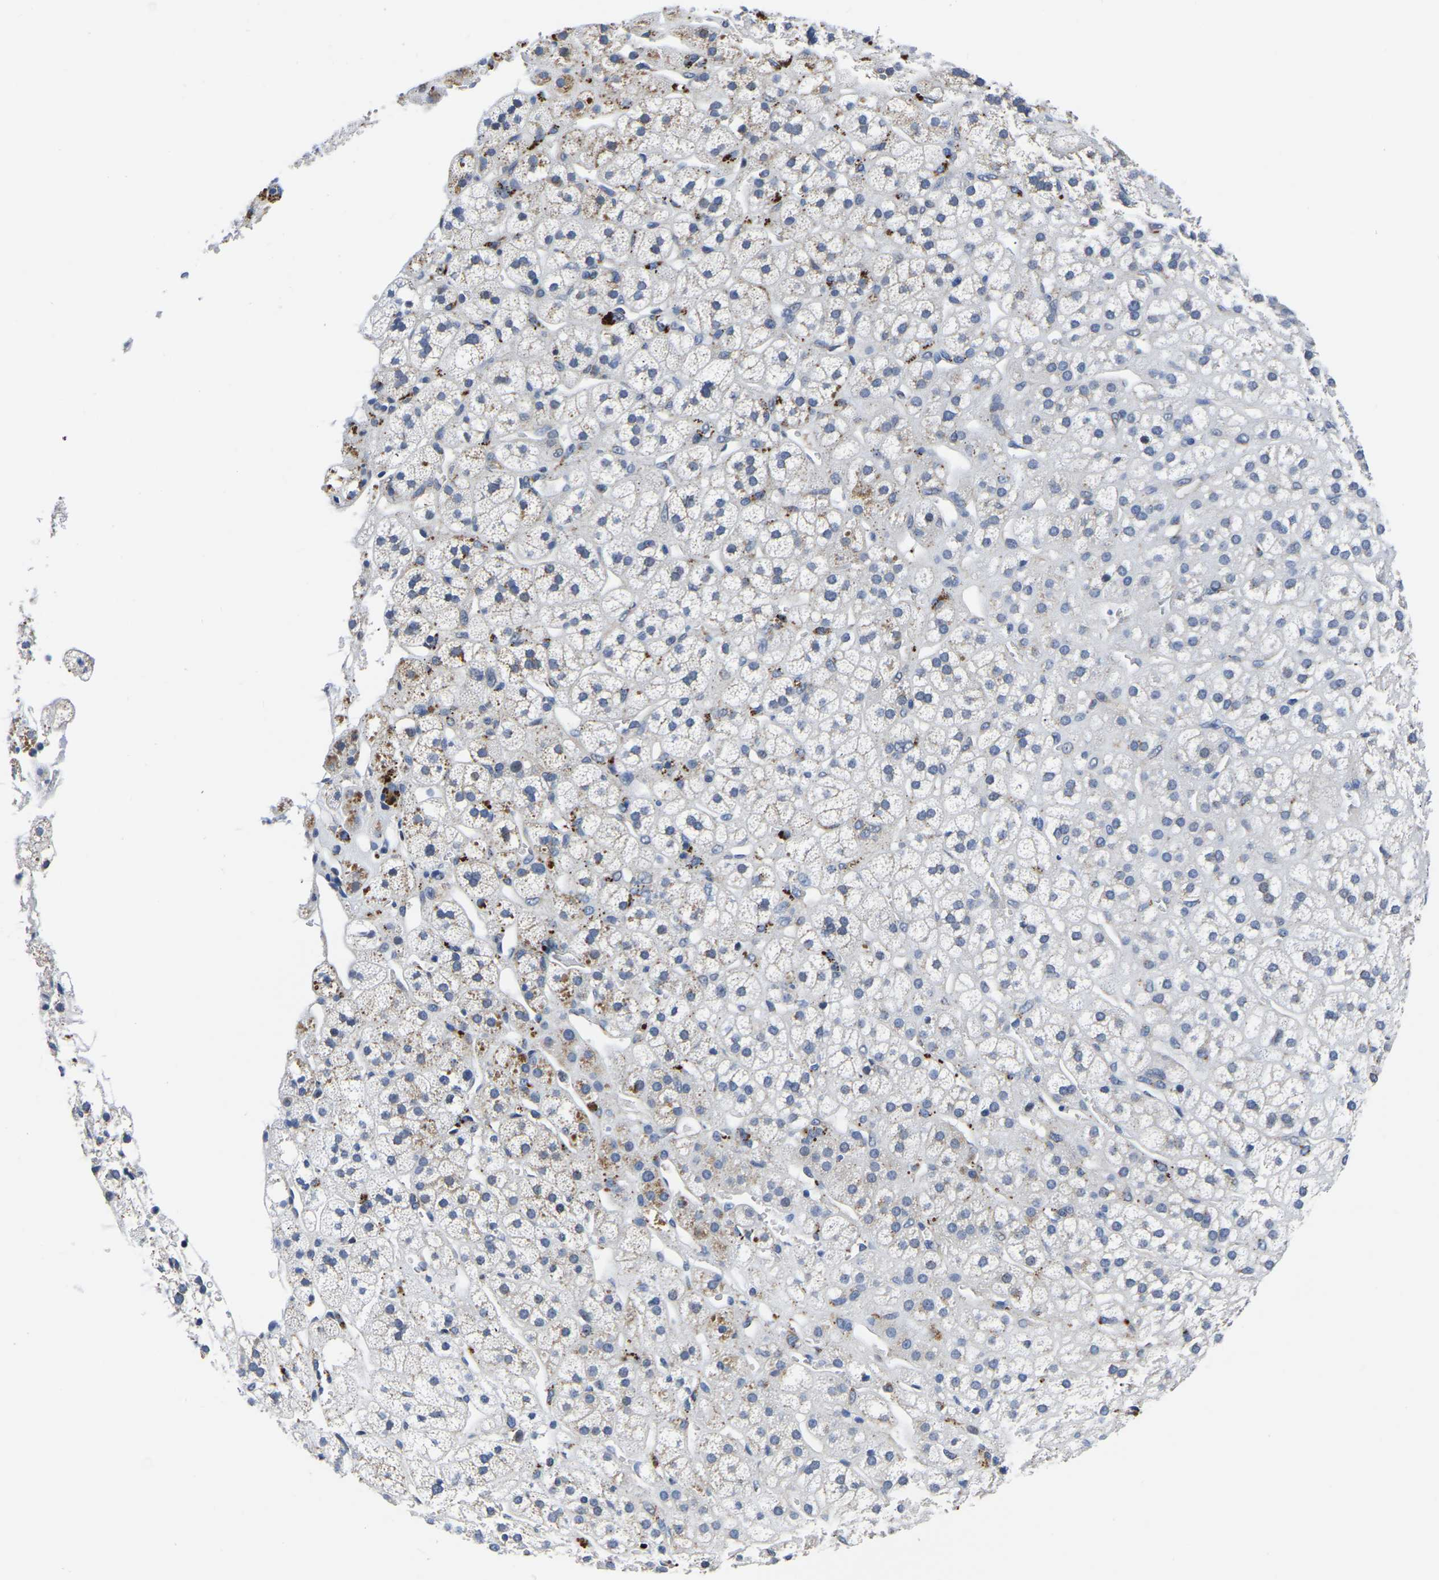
{"staining": {"intensity": "moderate", "quantity": "<25%", "location": "cytoplasmic/membranous"}, "tissue": "adrenal gland", "cell_type": "Glandular cells", "image_type": "normal", "snomed": [{"axis": "morphology", "description": "Normal tissue, NOS"}, {"axis": "topography", "description": "Adrenal gland"}], "caption": "Brown immunohistochemical staining in normal human adrenal gland displays moderate cytoplasmic/membranous staining in approximately <25% of glandular cells. The staining was performed using DAB (3,3'-diaminobenzidine) to visualize the protein expression in brown, while the nuclei were stained in blue with hematoxylin (Magnification: 20x).", "gene": "PDLIM7", "patient": {"sex": "male", "age": 56}}